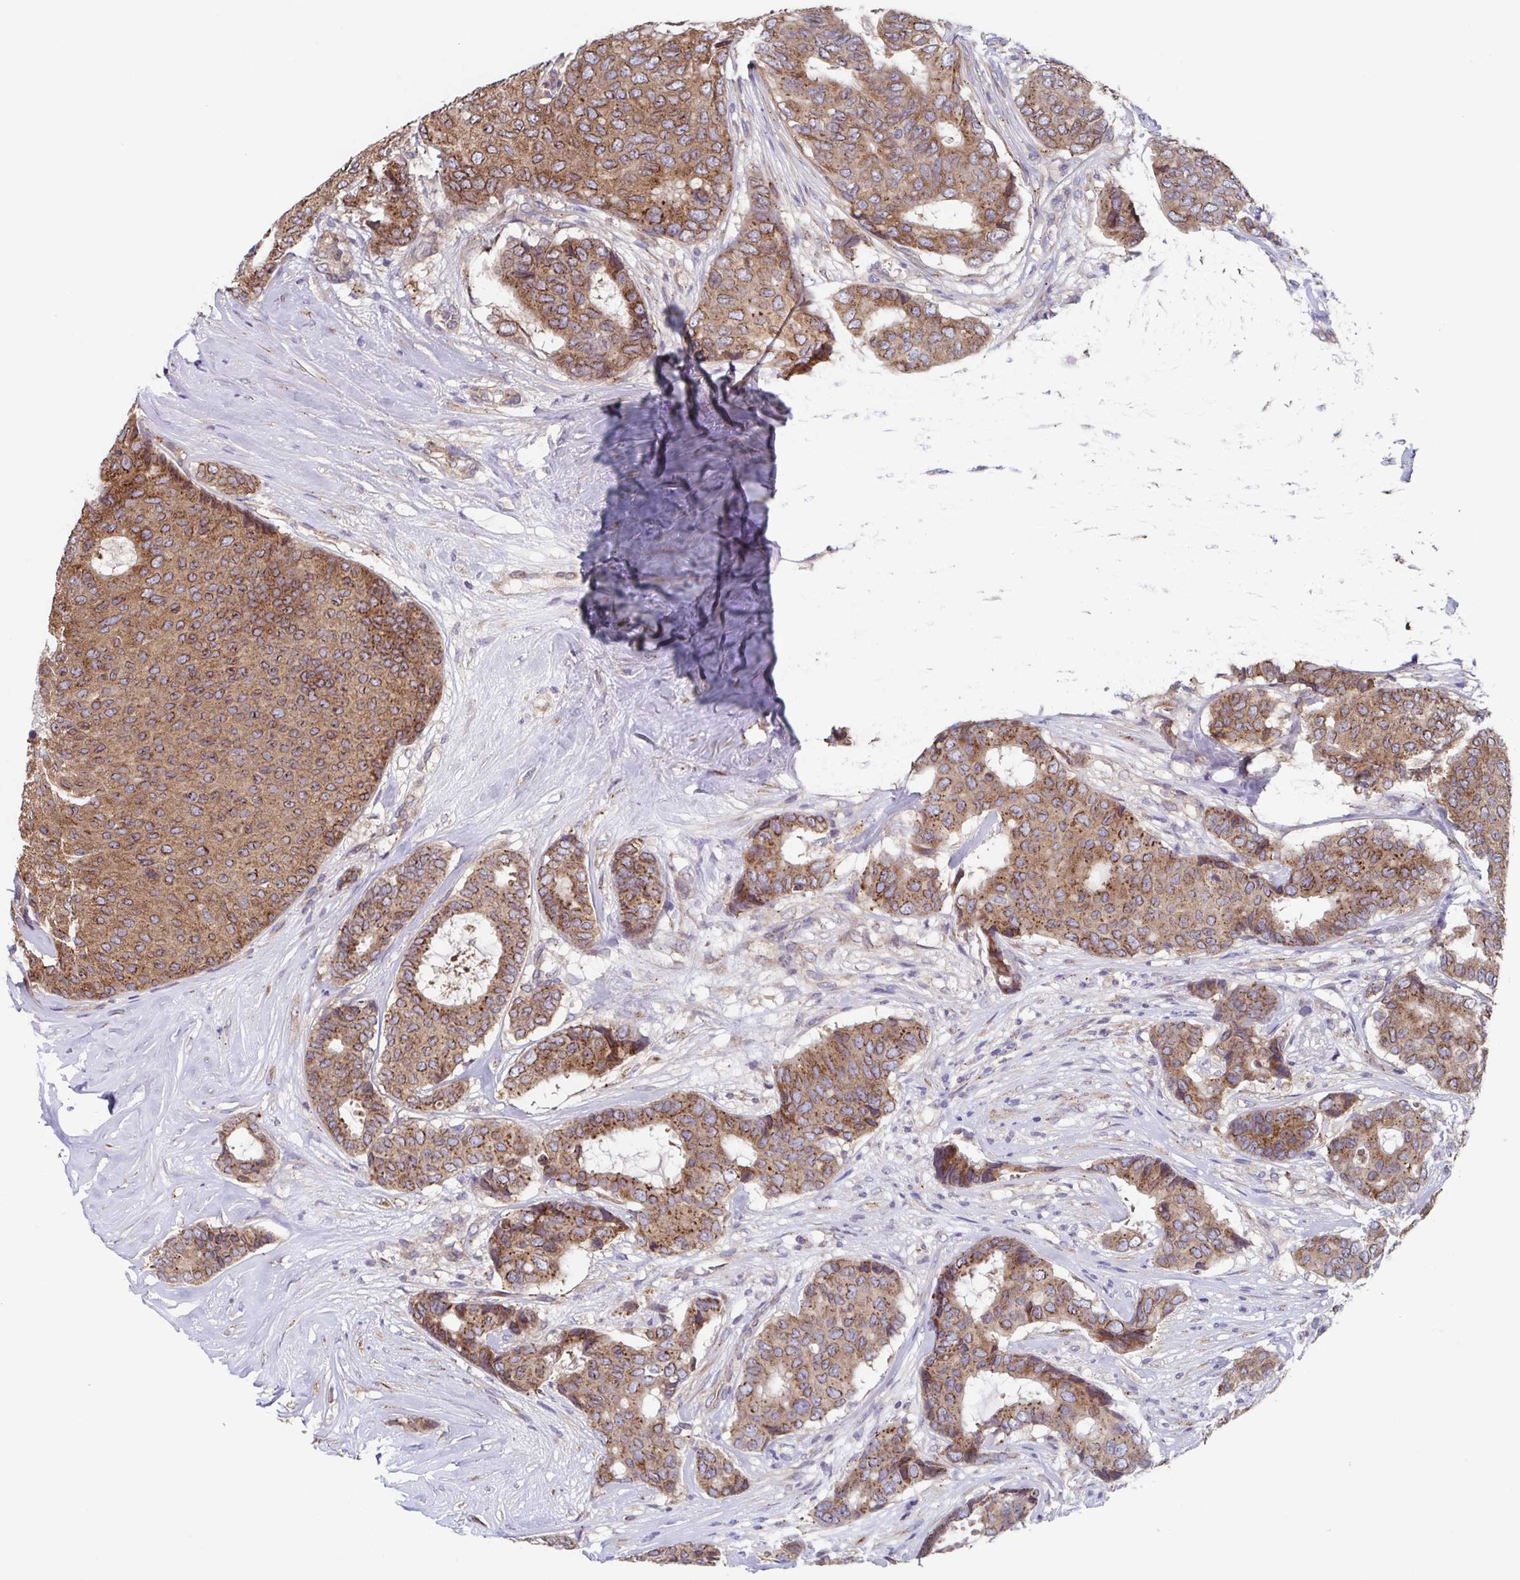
{"staining": {"intensity": "moderate", "quantity": "25%-75%", "location": "cytoplasmic/membranous"}, "tissue": "breast cancer", "cell_type": "Tumor cells", "image_type": "cancer", "snomed": [{"axis": "morphology", "description": "Duct carcinoma"}, {"axis": "topography", "description": "Breast"}], "caption": "Immunohistochemistry (IHC) (DAB (3,3'-diaminobenzidine)) staining of breast infiltrating ductal carcinoma reveals moderate cytoplasmic/membranous protein expression in approximately 25%-75% of tumor cells. (DAB IHC, brown staining for protein, blue staining for nuclei).", "gene": "COPB1", "patient": {"sex": "female", "age": 75}}